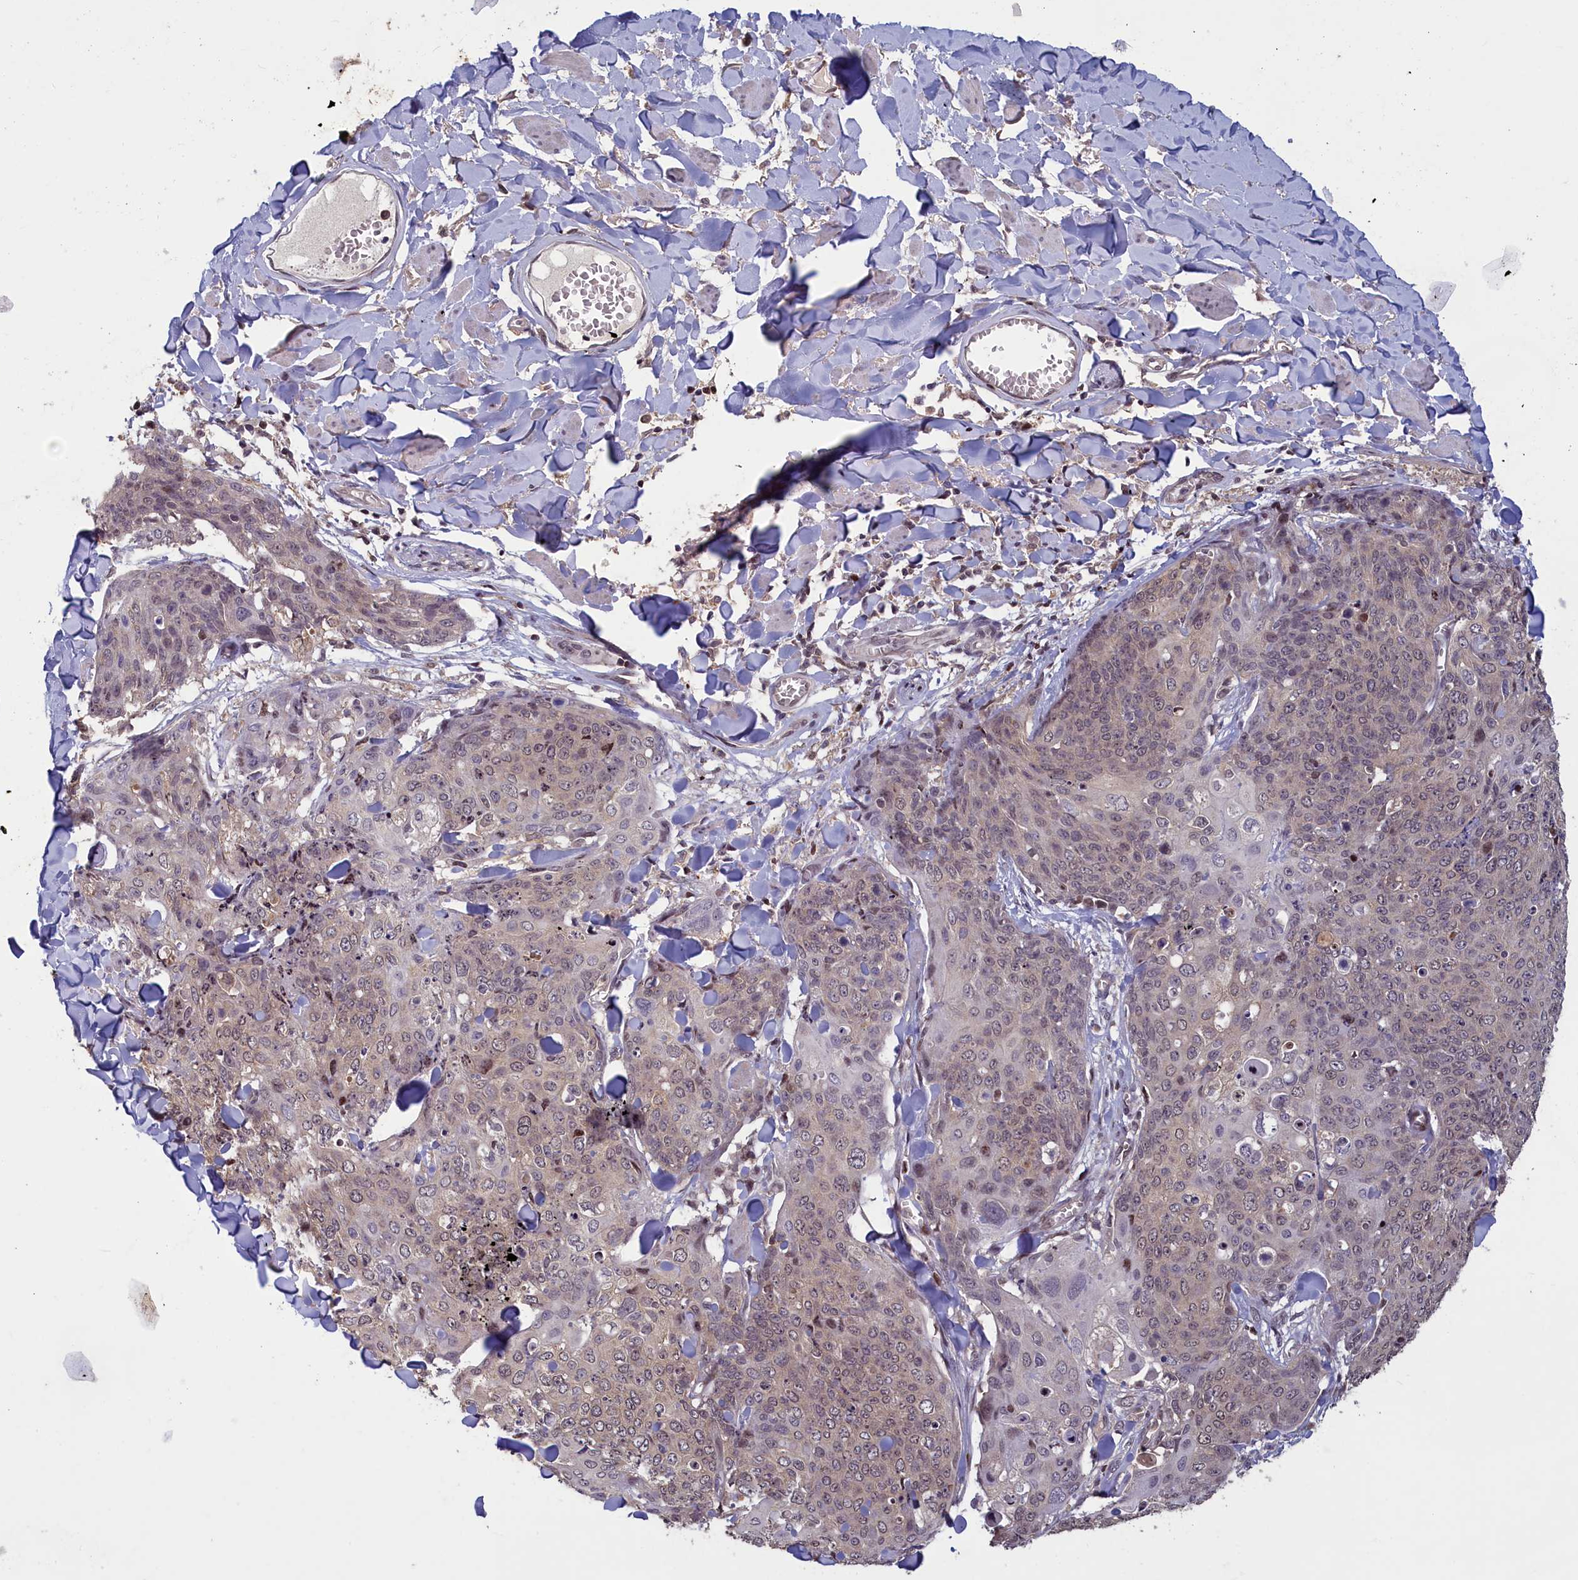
{"staining": {"intensity": "weak", "quantity": "<25%", "location": "nuclear"}, "tissue": "skin cancer", "cell_type": "Tumor cells", "image_type": "cancer", "snomed": [{"axis": "morphology", "description": "Squamous cell carcinoma, NOS"}, {"axis": "topography", "description": "Skin"}, {"axis": "topography", "description": "Vulva"}], "caption": "IHC of squamous cell carcinoma (skin) demonstrates no staining in tumor cells.", "gene": "NUBP1", "patient": {"sex": "female", "age": 85}}